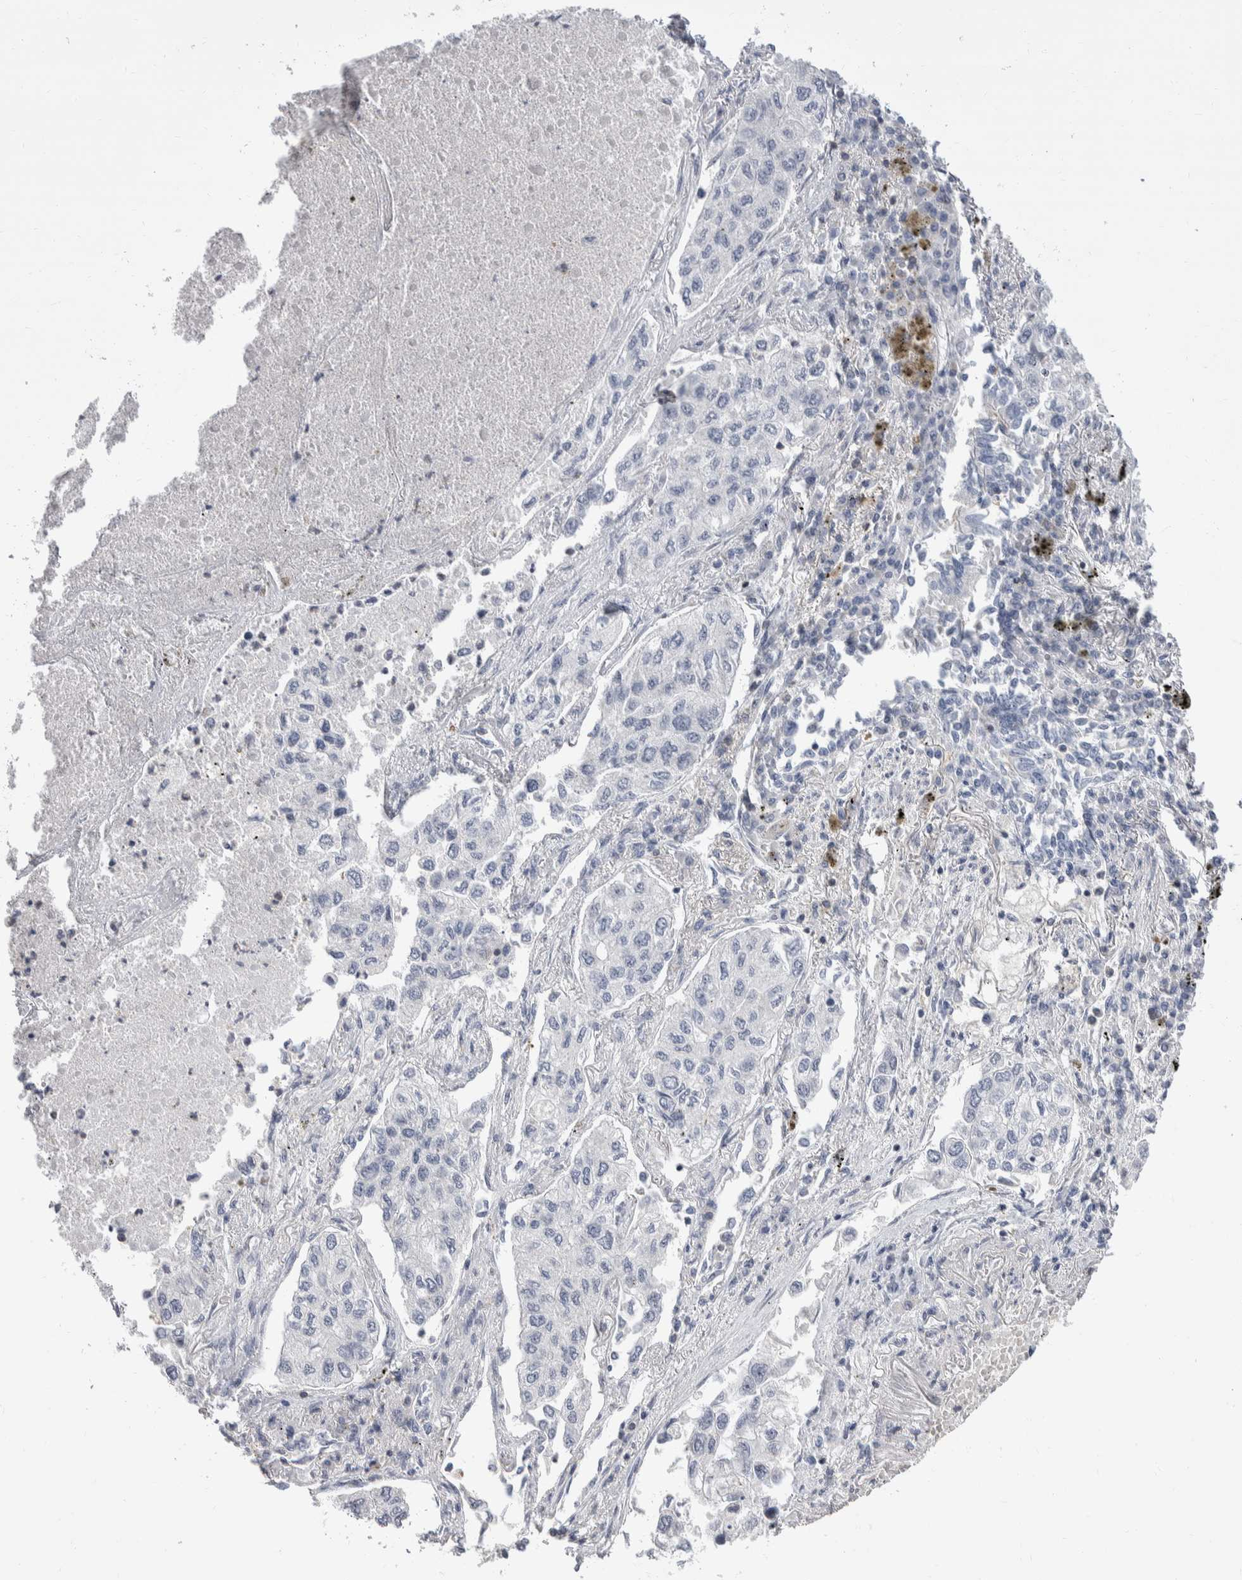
{"staining": {"intensity": "negative", "quantity": "none", "location": "none"}, "tissue": "lung cancer", "cell_type": "Tumor cells", "image_type": "cancer", "snomed": [{"axis": "morphology", "description": "Inflammation, NOS"}, {"axis": "morphology", "description": "Adenocarcinoma, NOS"}, {"axis": "topography", "description": "Lung"}], "caption": "A high-resolution image shows immunohistochemistry staining of adenocarcinoma (lung), which exhibits no significant staining in tumor cells.", "gene": "CEP295NL", "patient": {"sex": "male", "age": 63}}